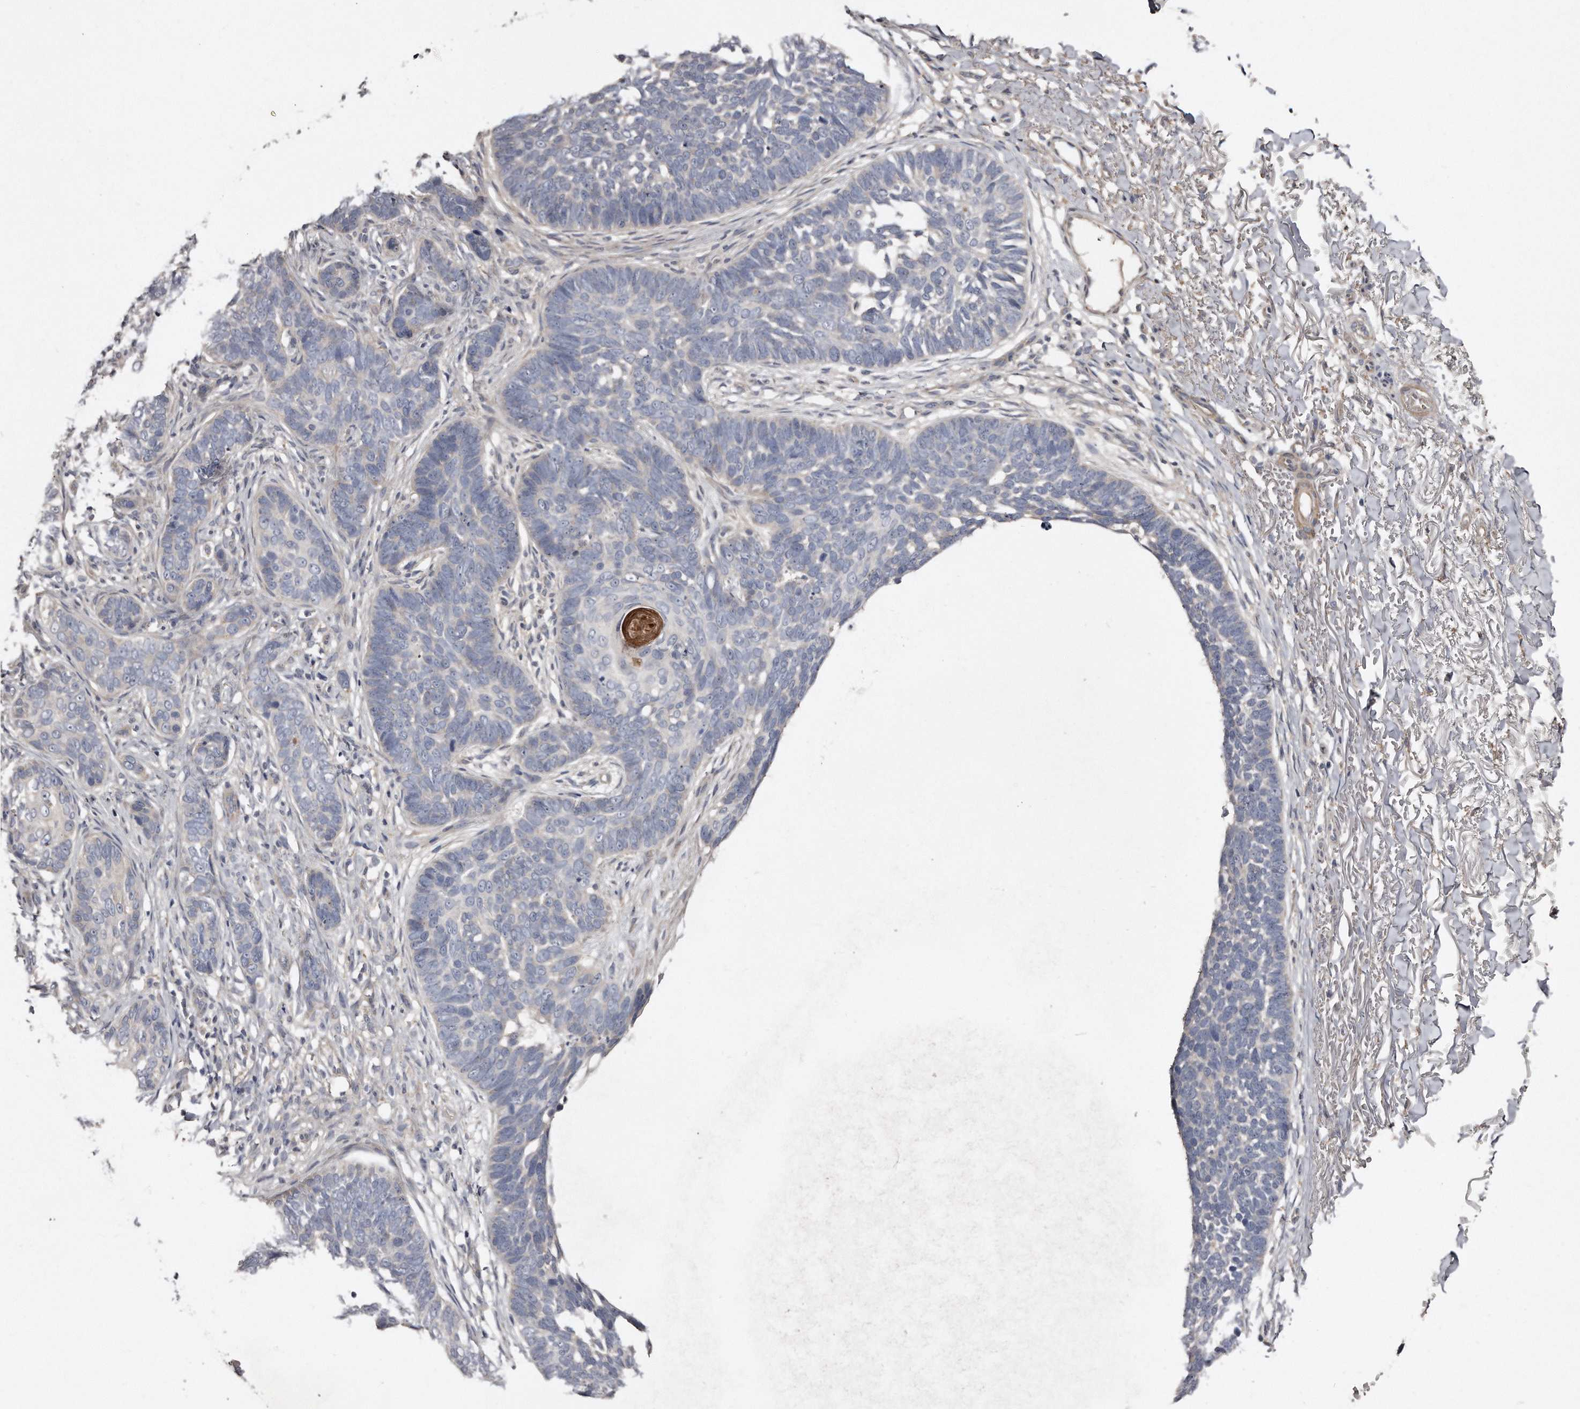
{"staining": {"intensity": "negative", "quantity": "none", "location": "none"}, "tissue": "skin cancer", "cell_type": "Tumor cells", "image_type": "cancer", "snomed": [{"axis": "morphology", "description": "Normal tissue, NOS"}, {"axis": "morphology", "description": "Basal cell carcinoma"}, {"axis": "topography", "description": "Skin"}], "caption": "There is no significant staining in tumor cells of skin cancer.", "gene": "LMOD1", "patient": {"sex": "male", "age": 77}}